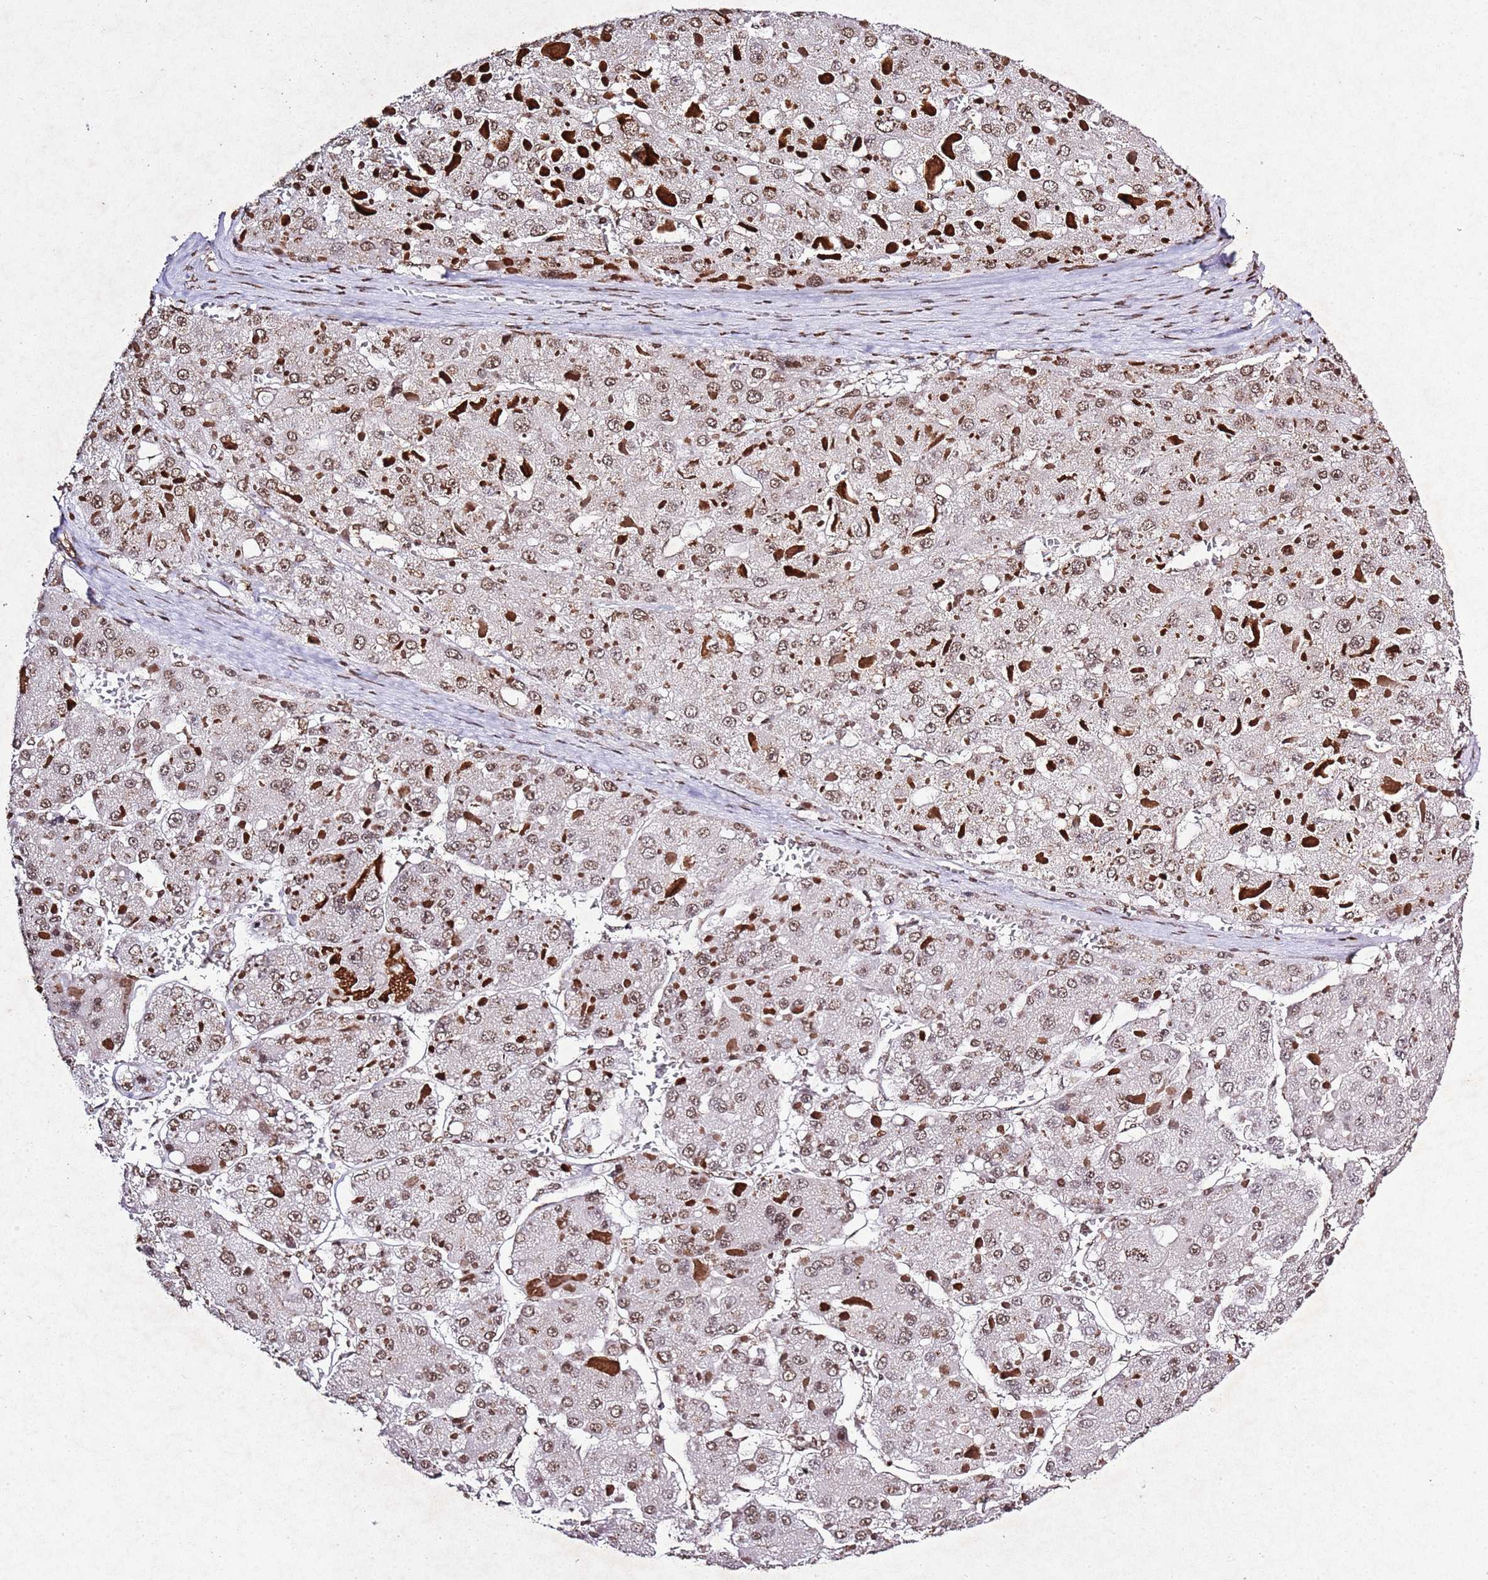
{"staining": {"intensity": "moderate", "quantity": ">75%", "location": "nuclear"}, "tissue": "liver cancer", "cell_type": "Tumor cells", "image_type": "cancer", "snomed": [{"axis": "morphology", "description": "Carcinoma, Hepatocellular, NOS"}, {"axis": "topography", "description": "Liver"}], "caption": "Immunohistochemistry (DAB) staining of human liver cancer exhibits moderate nuclear protein positivity in approximately >75% of tumor cells.", "gene": "BMAL1", "patient": {"sex": "female", "age": 73}}